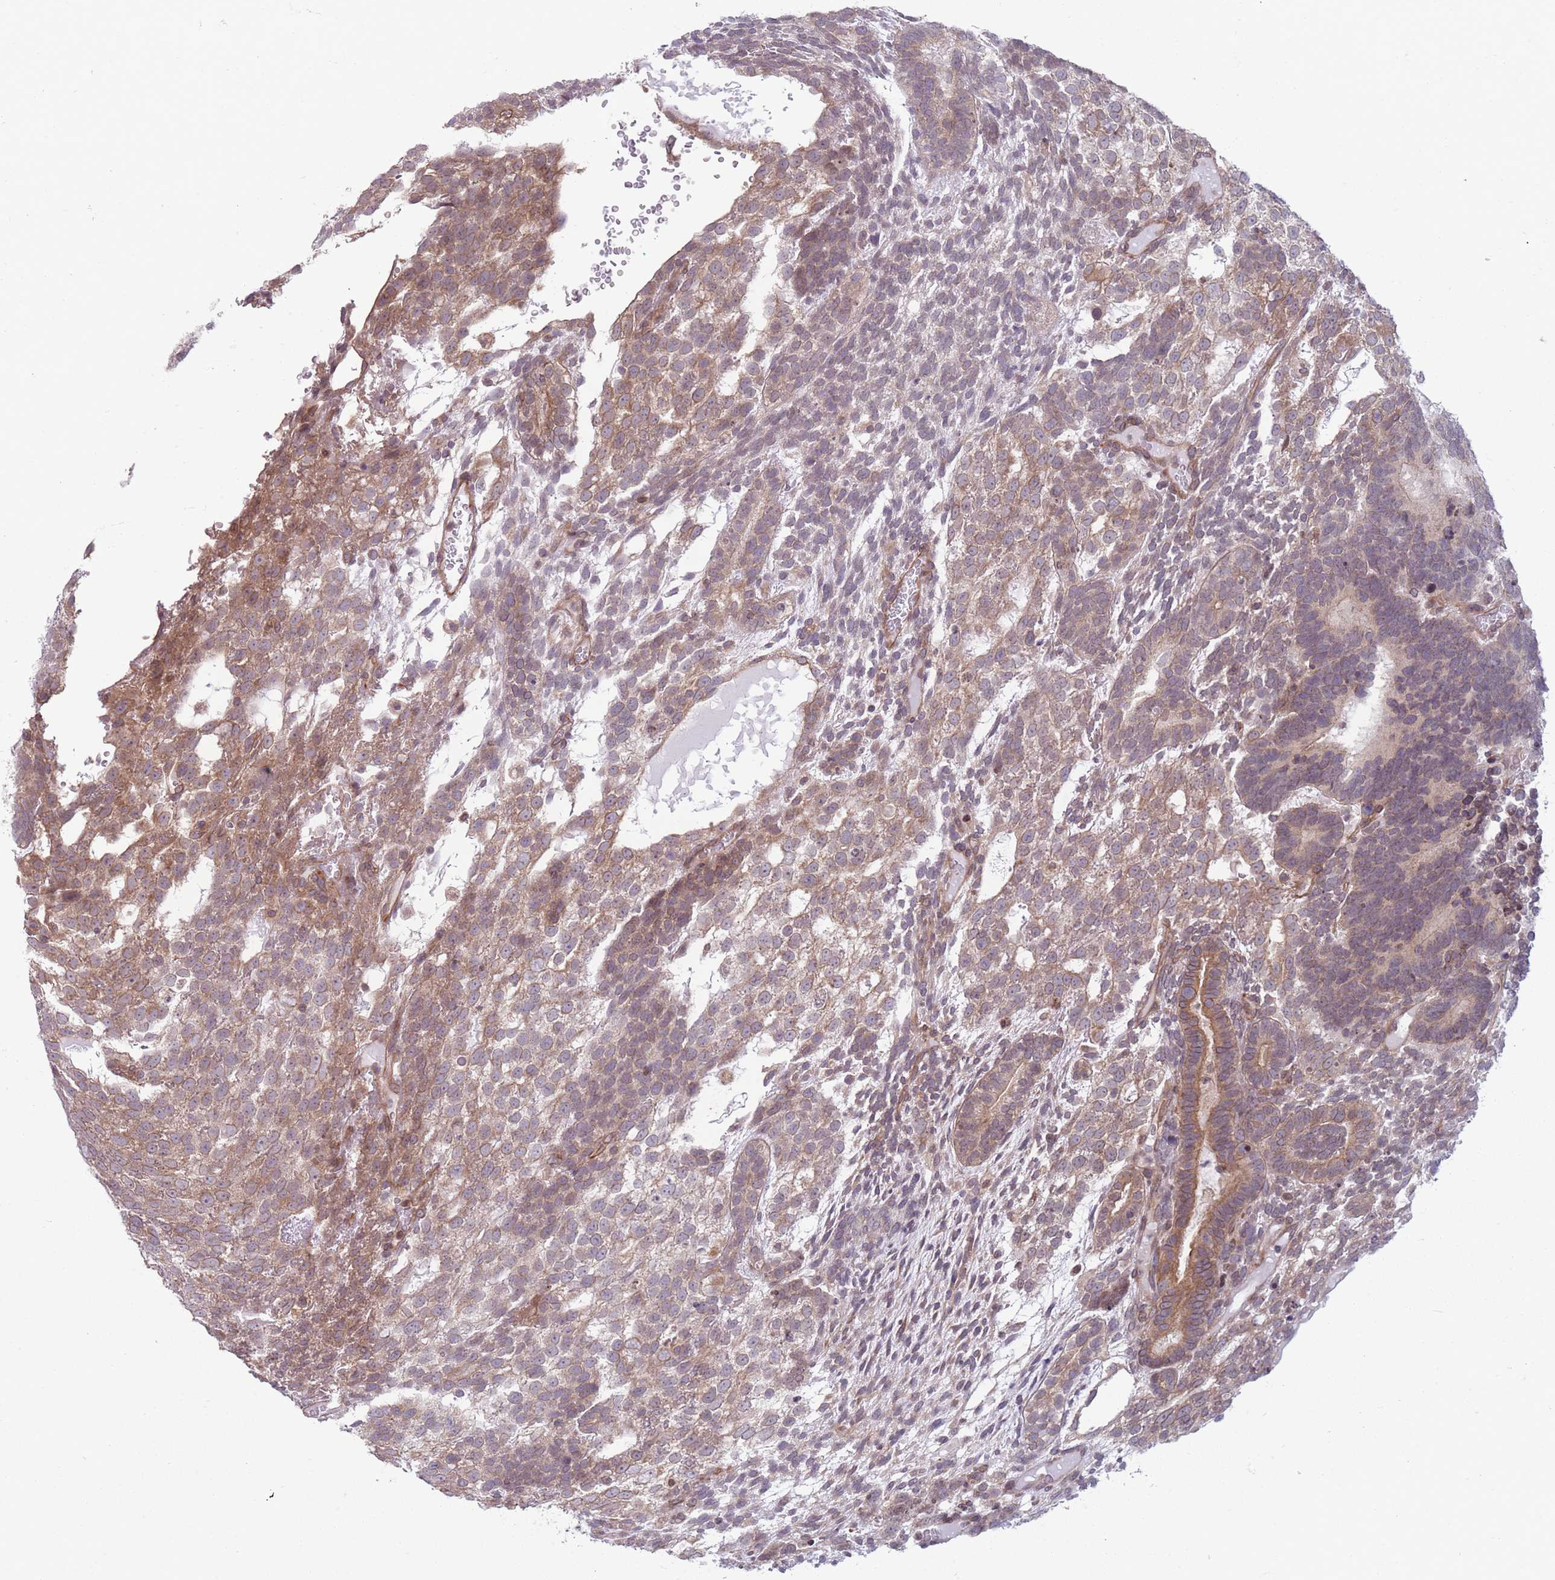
{"staining": {"intensity": "moderate", "quantity": ">75%", "location": "cytoplasmic/membranous"}, "tissue": "testis cancer", "cell_type": "Tumor cells", "image_type": "cancer", "snomed": [{"axis": "morphology", "description": "Carcinoma, Embryonal, NOS"}, {"axis": "topography", "description": "Testis"}], "caption": "IHC (DAB (3,3'-diaminobenzidine)) staining of embryonal carcinoma (testis) displays moderate cytoplasmic/membranous protein expression in about >75% of tumor cells.", "gene": "VRK2", "patient": {"sex": "male", "age": 23}}